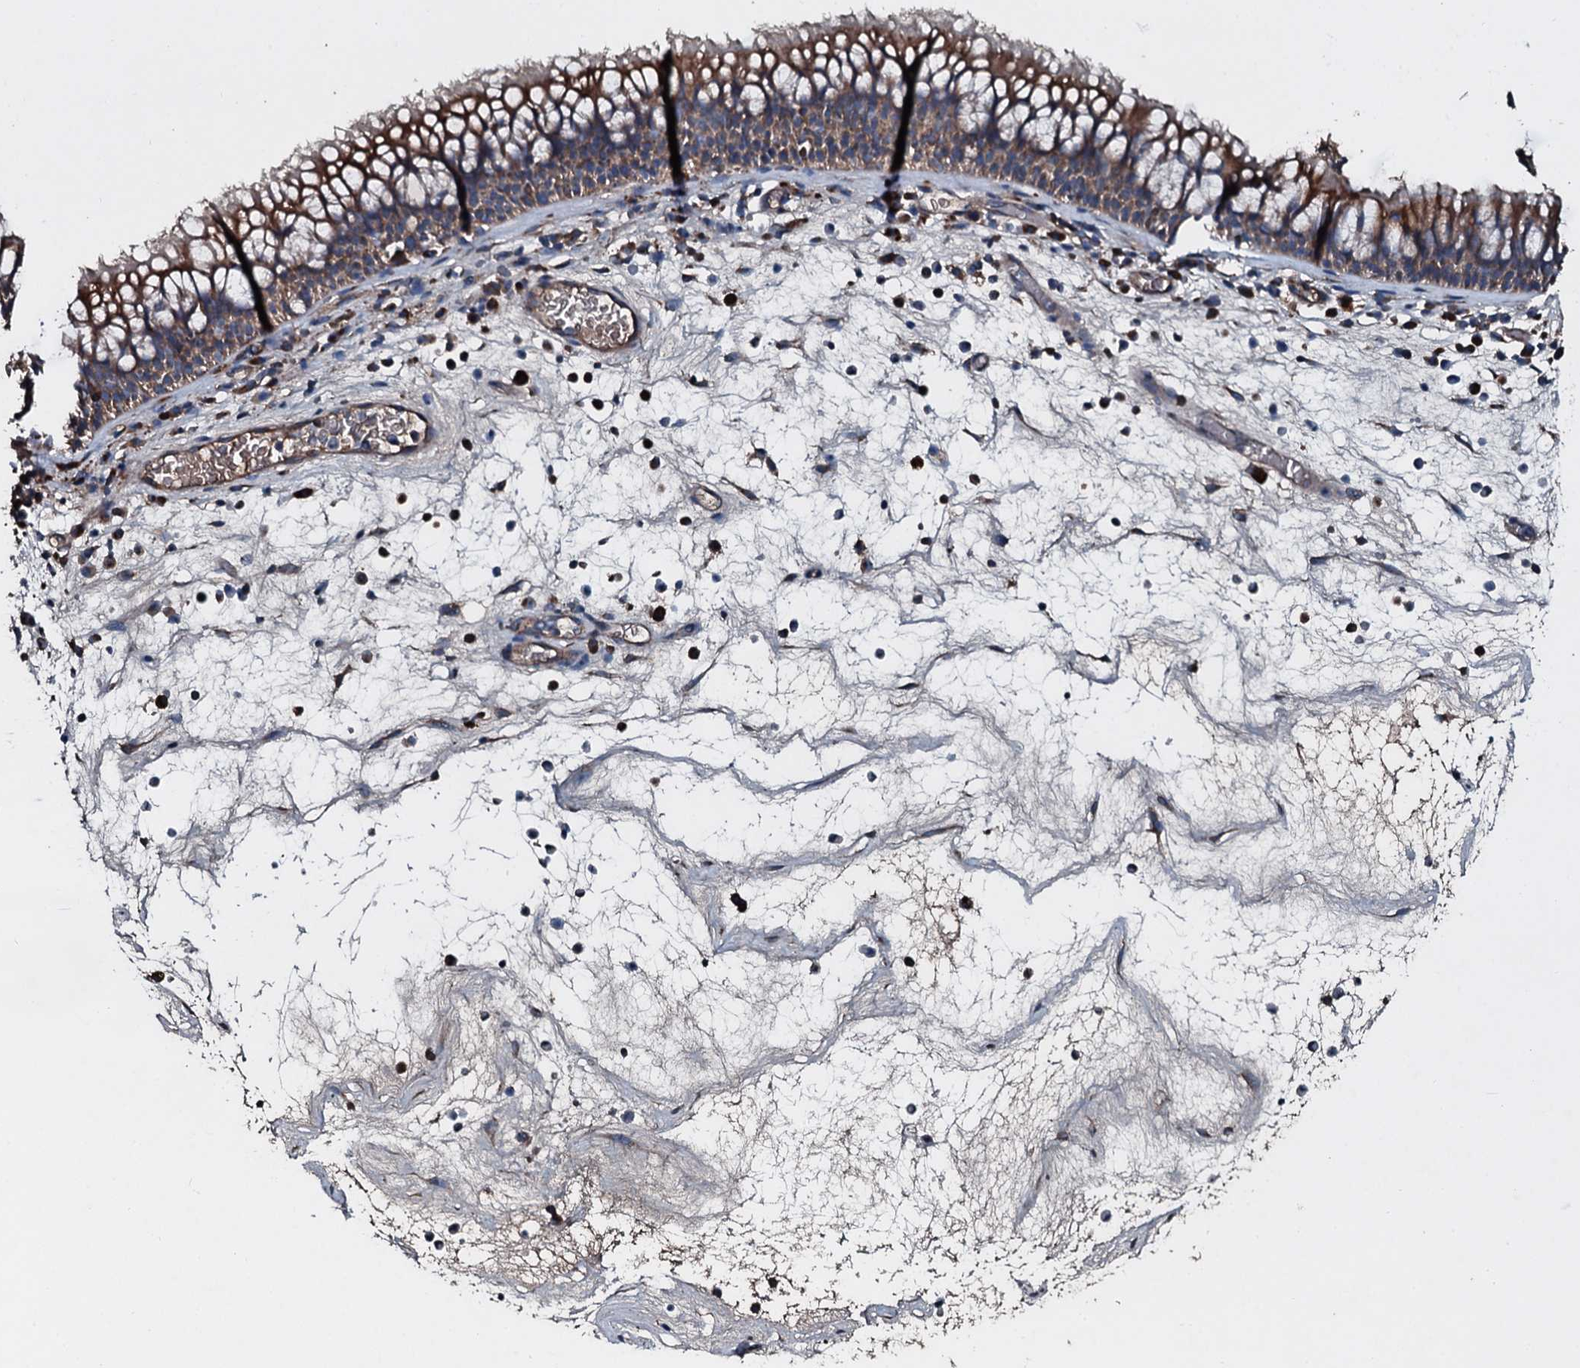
{"staining": {"intensity": "moderate", "quantity": "25%-75%", "location": "cytoplasmic/membranous"}, "tissue": "nasopharynx", "cell_type": "Respiratory epithelial cells", "image_type": "normal", "snomed": [{"axis": "morphology", "description": "Normal tissue, NOS"}, {"axis": "morphology", "description": "Inflammation, NOS"}, {"axis": "morphology", "description": "Malignant melanoma, Metastatic site"}, {"axis": "topography", "description": "Nasopharynx"}], "caption": "Protein expression by immunohistochemistry displays moderate cytoplasmic/membranous expression in about 25%-75% of respiratory epithelial cells in benign nasopharynx.", "gene": "ACSS3", "patient": {"sex": "male", "age": 70}}